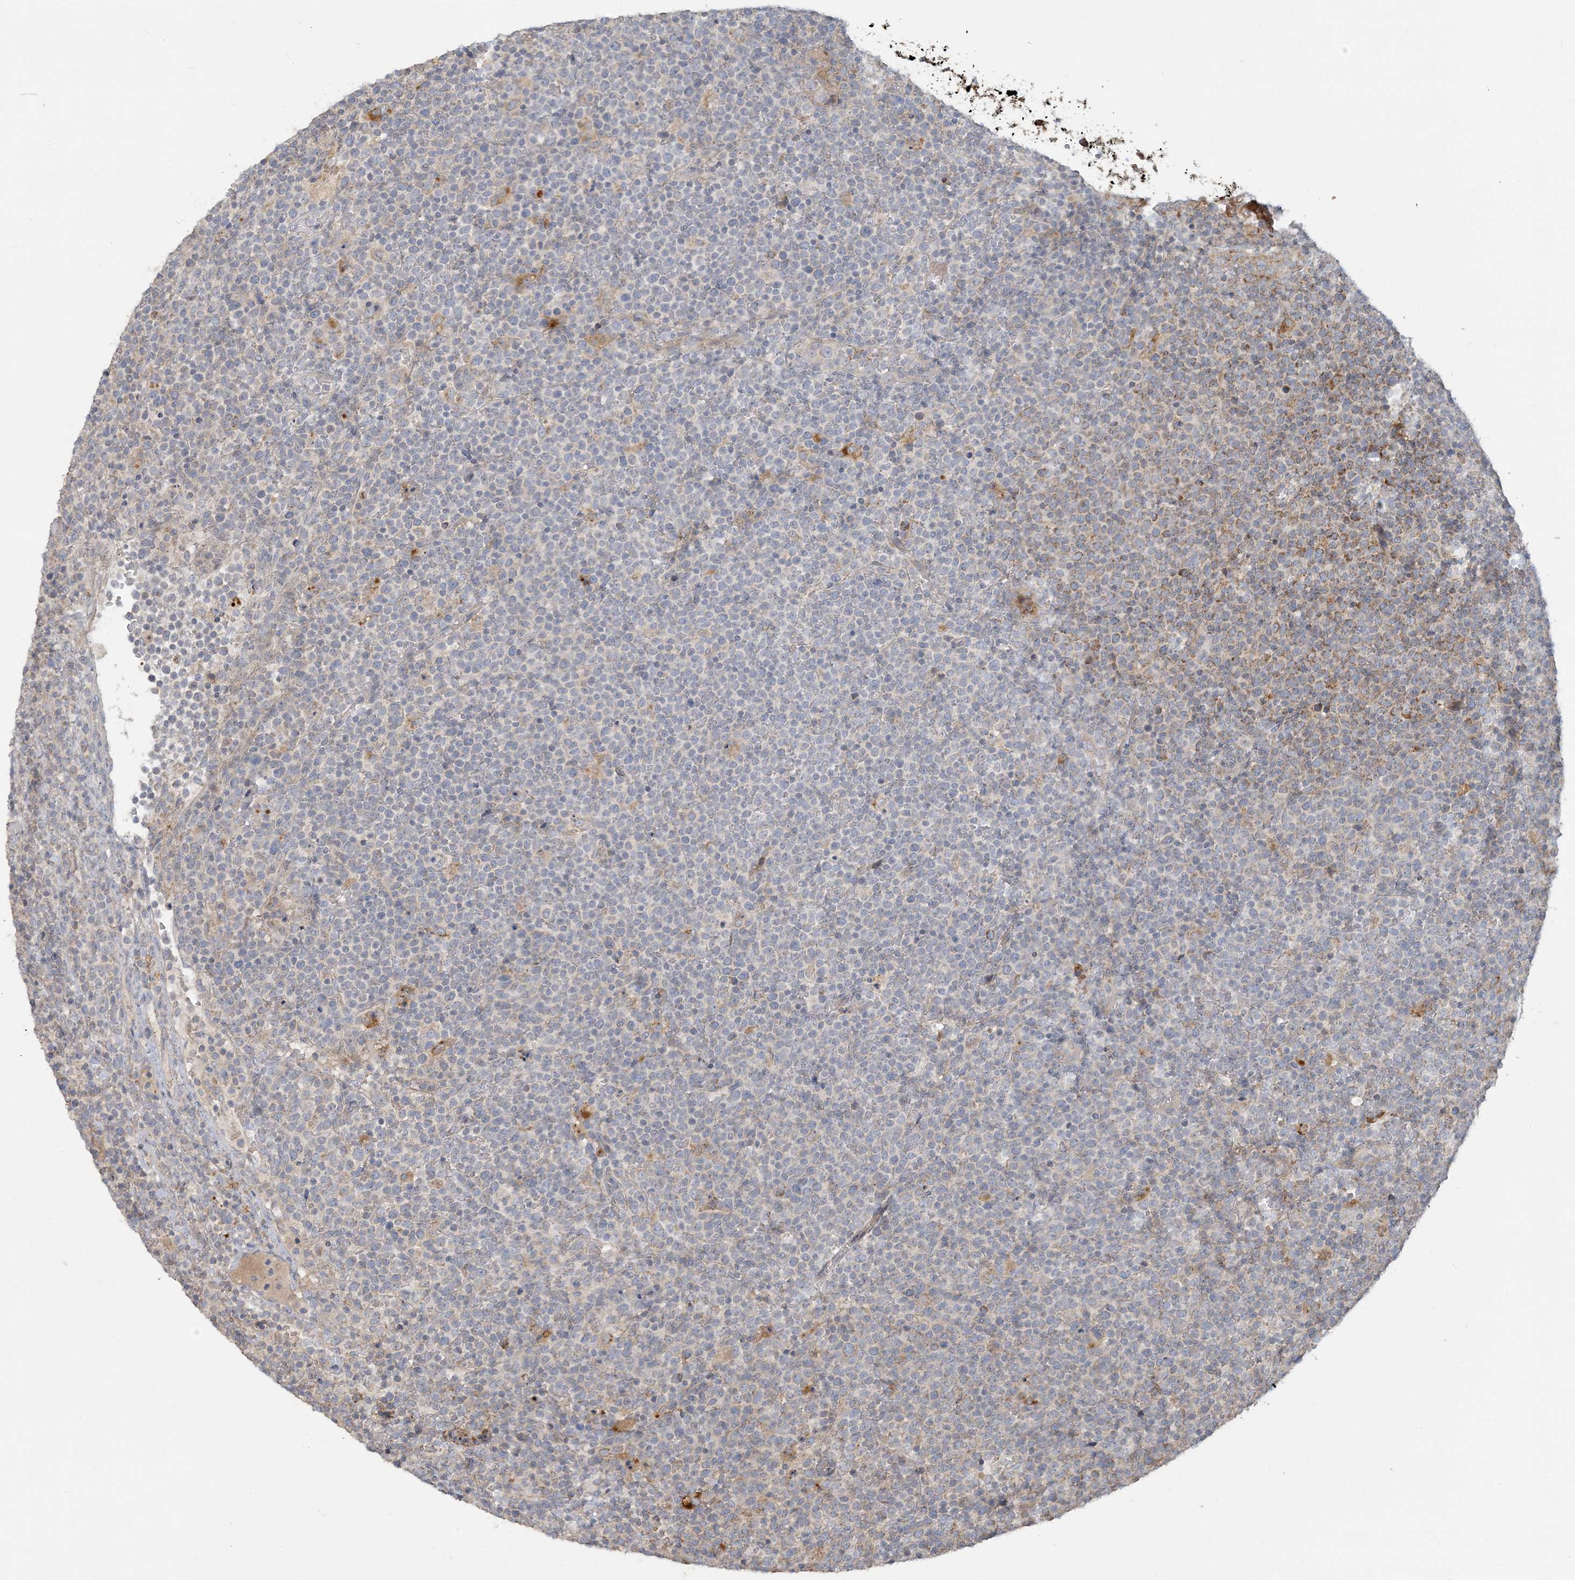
{"staining": {"intensity": "moderate", "quantity": "<25%", "location": "cytoplasmic/membranous"}, "tissue": "lymphoma", "cell_type": "Tumor cells", "image_type": "cancer", "snomed": [{"axis": "morphology", "description": "Malignant lymphoma, non-Hodgkin's type, High grade"}, {"axis": "topography", "description": "Lymph node"}], "caption": "Moderate cytoplasmic/membranous protein staining is identified in about <25% of tumor cells in lymphoma. Nuclei are stained in blue.", "gene": "LTN1", "patient": {"sex": "male", "age": 61}}